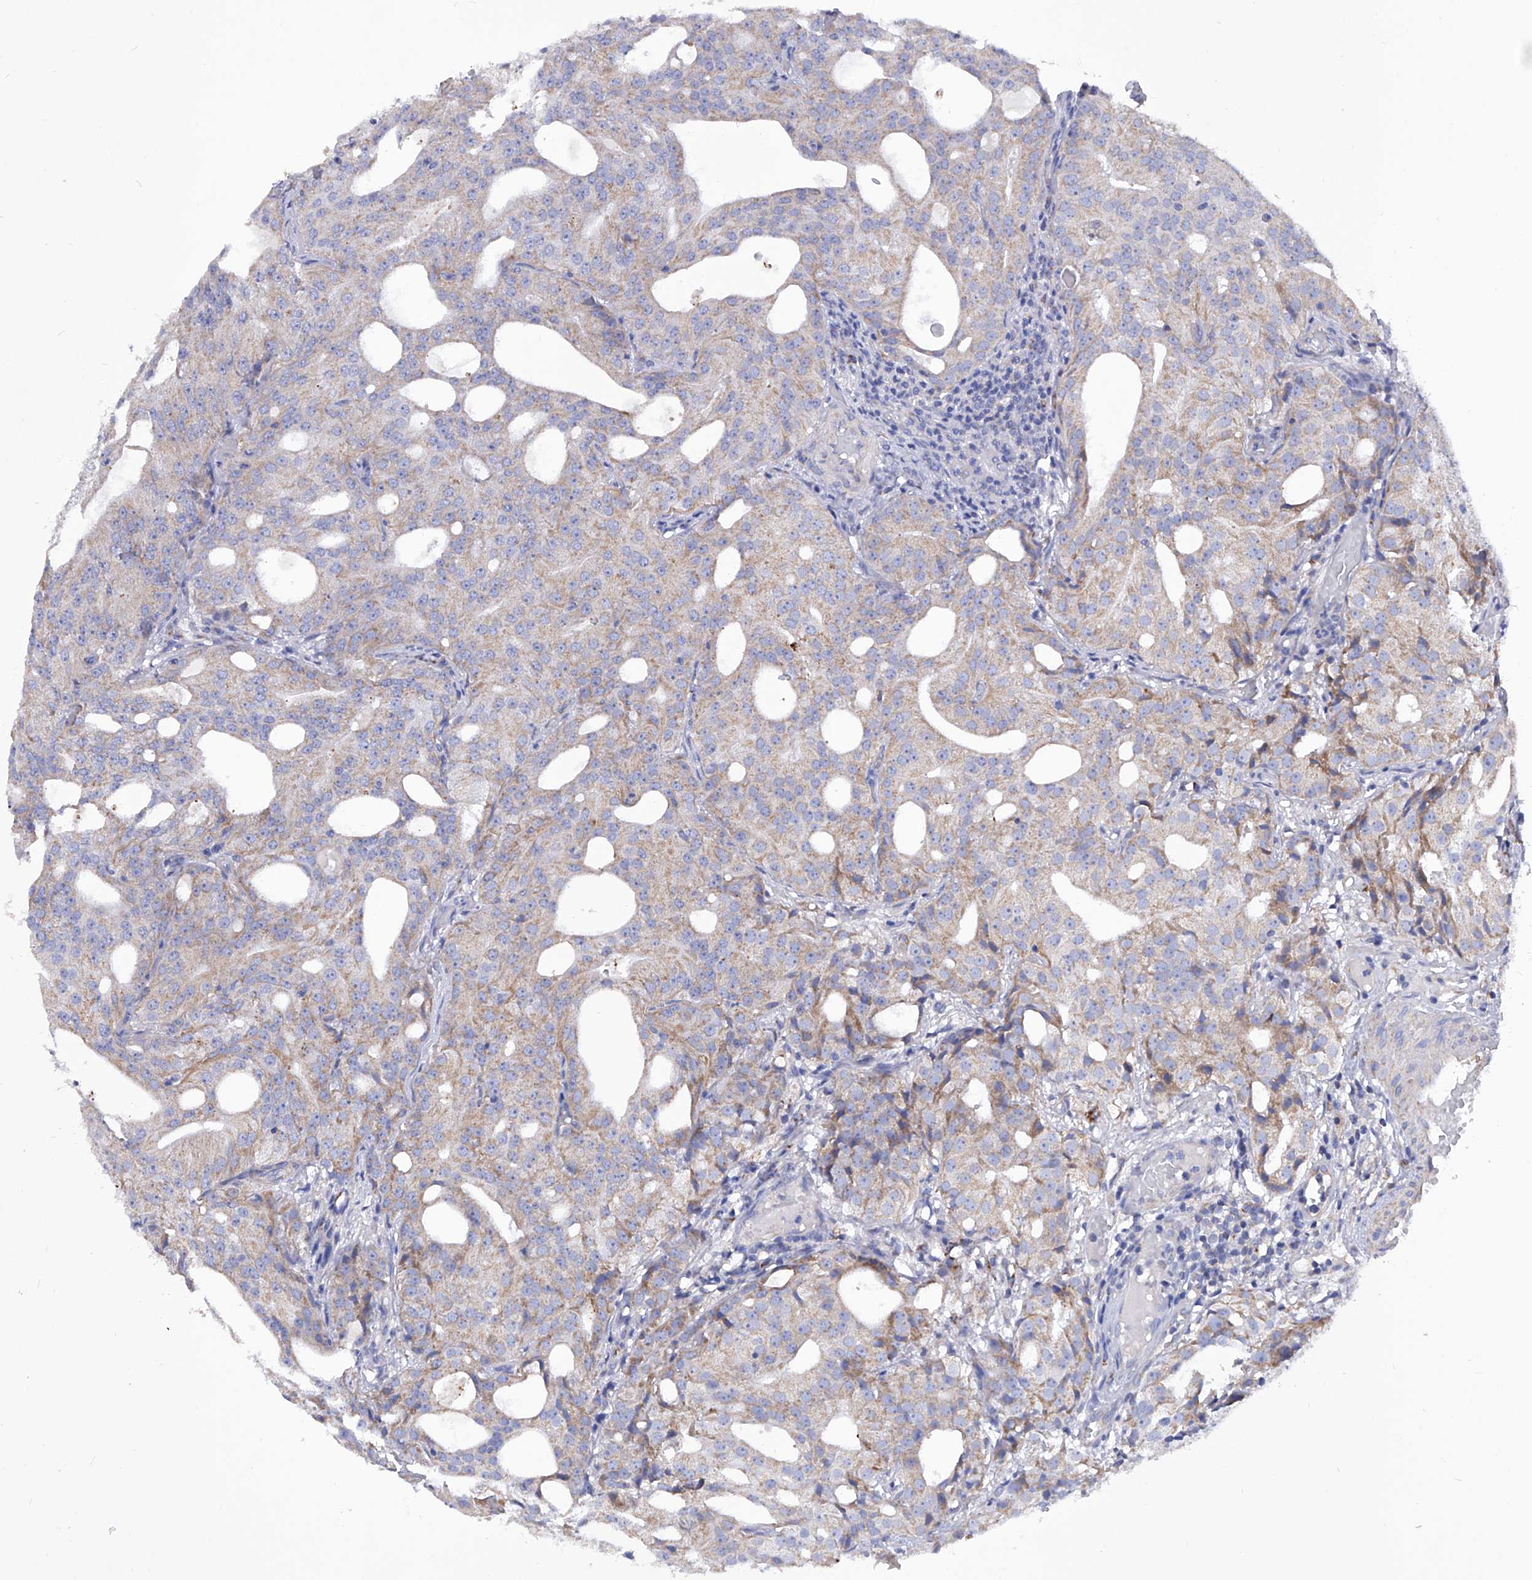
{"staining": {"intensity": "weak", "quantity": ">75%", "location": "cytoplasmic/membranous"}, "tissue": "prostate cancer", "cell_type": "Tumor cells", "image_type": "cancer", "snomed": [{"axis": "morphology", "description": "Adenocarcinoma, Medium grade"}, {"axis": "topography", "description": "Prostate"}], "caption": "An image of prostate cancer stained for a protein demonstrates weak cytoplasmic/membranous brown staining in tumor cells.", "gene": "HRNR", "patient": {"sex": "male", "age": 88}}